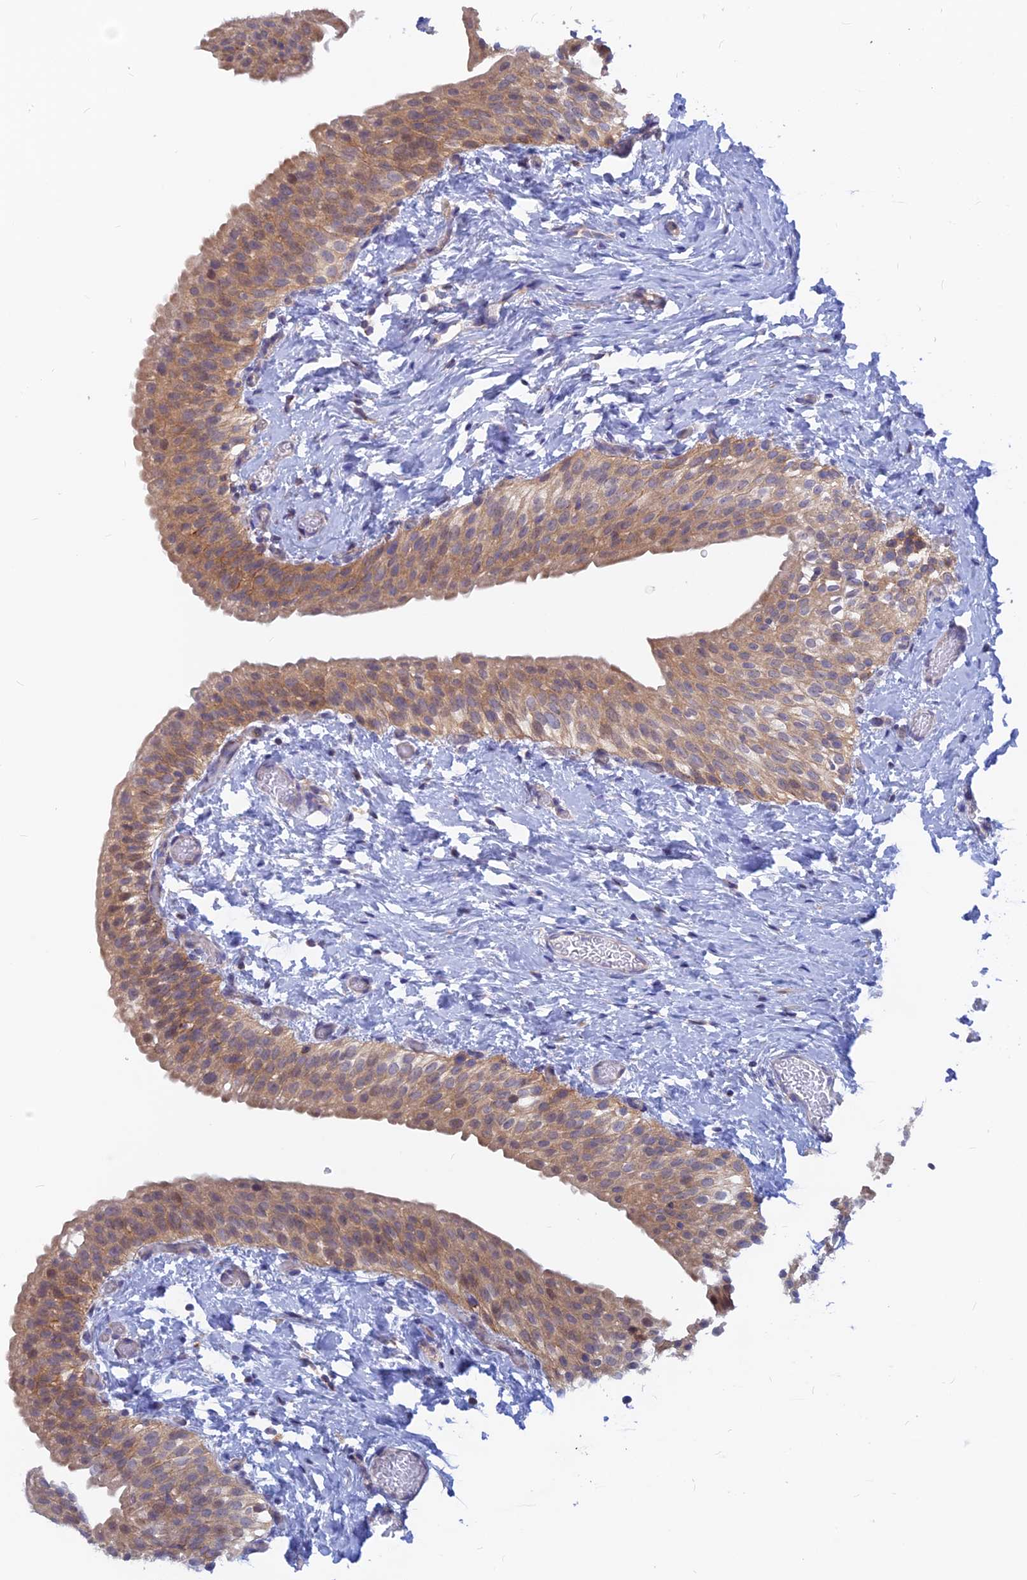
{"staining": {"intensity": "weak", "quantity": "25%-75%", "location": "cytoplasmic/membranous"}, "tissue": "urinary bladder", "cell_type": "Urothelial cells", "image_type": "normal", "snomed": [{"axis": "morphology", "description": "Normal tissue, NOS"}, {"axis": "topography", "description": "Urinary bladder"}], "caption": "An immunohistochemistry image of unremarkable tissue is shown. Protein staining in brown labels weak cytoplasmic/membranous positivity in urinary bladder within urothelial cells. The protein is shown in brown color, while the nuclei are stained blue.", "gene": "DNAJC16", "patient": {"sex": "male", "age": 1}}